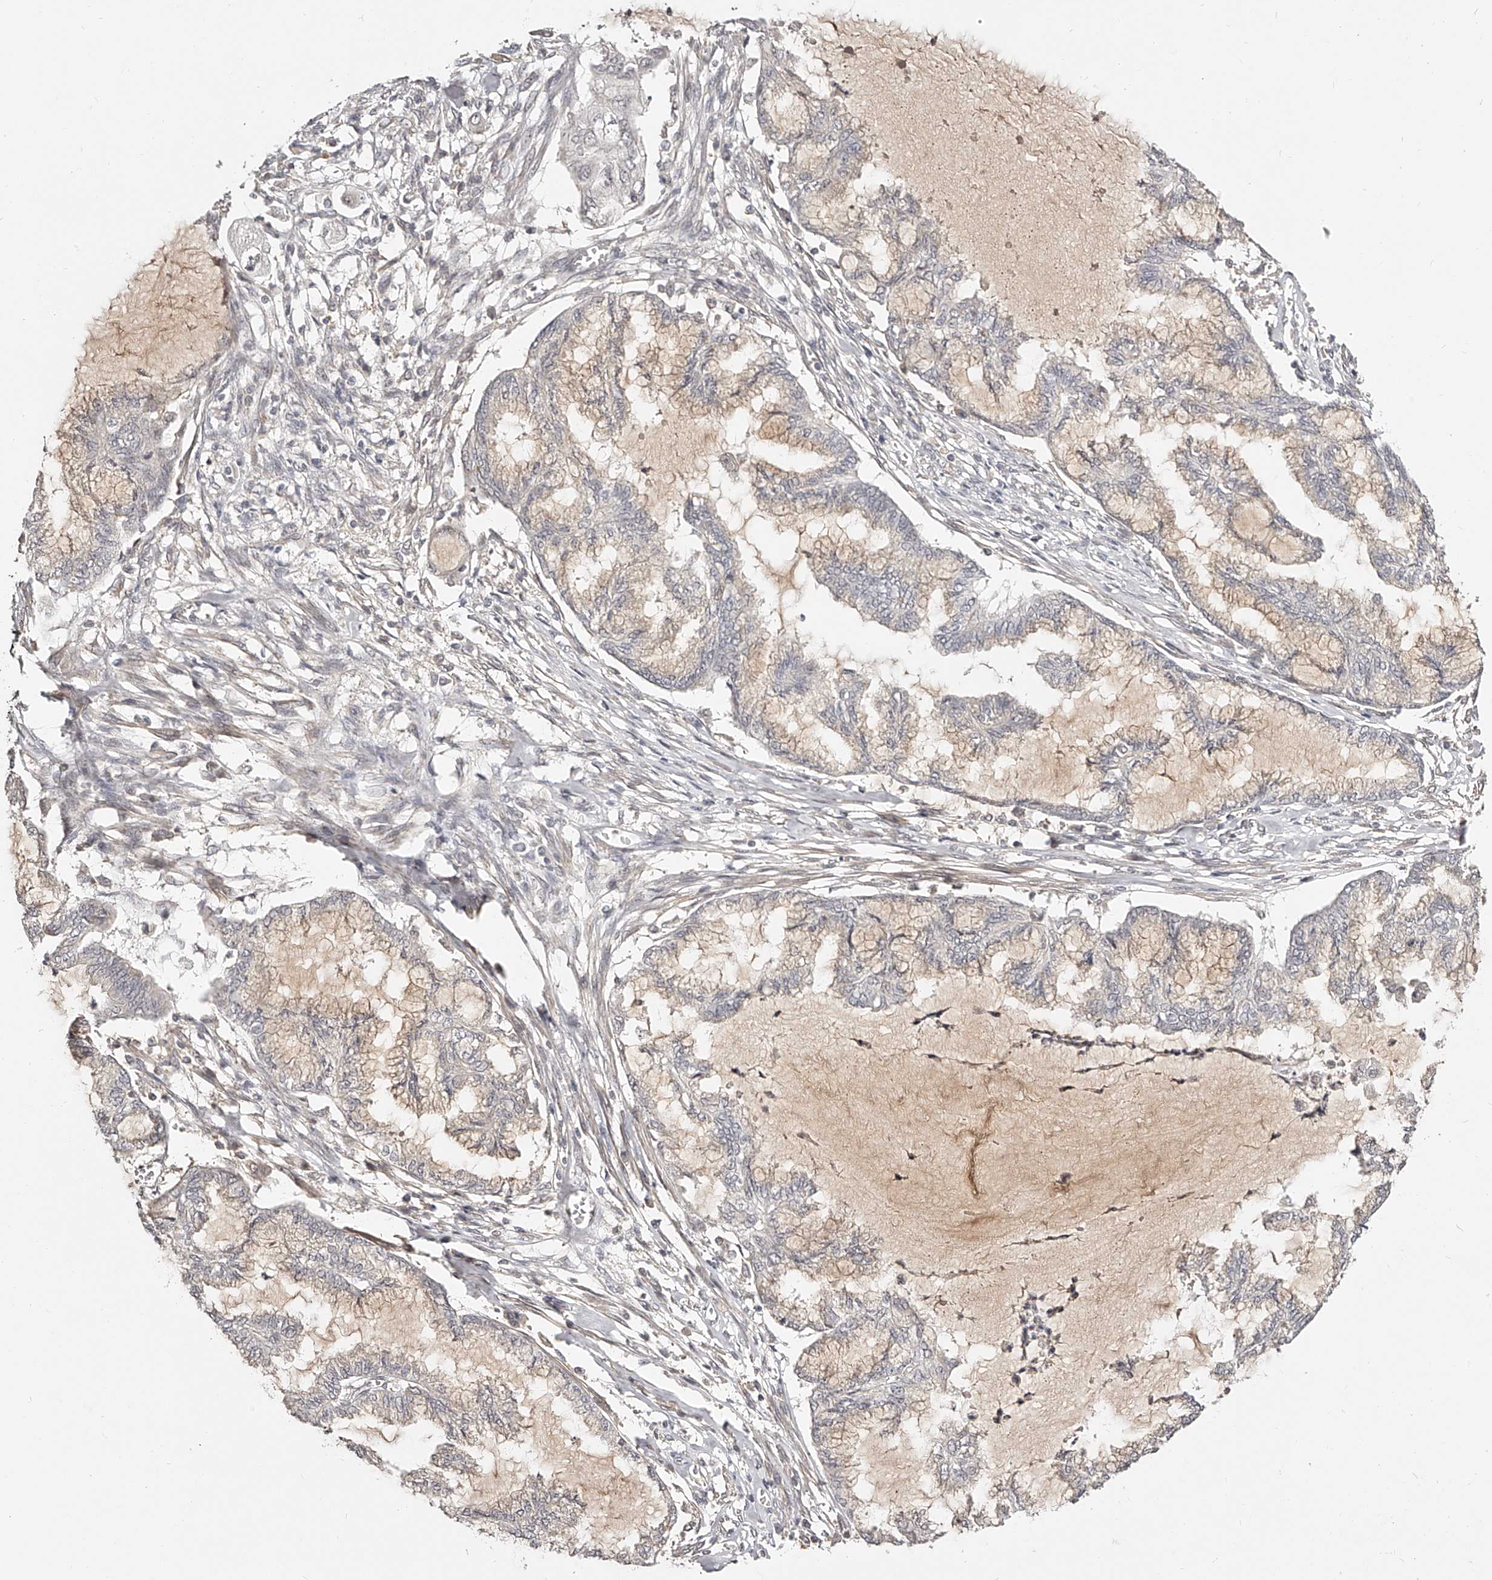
{"staining": {"intensity": "weak", "quantity": "25%-75%", "location": "cytoplasmic/membranous"}, "tissue": "endometrial cancer", "cell_type": "Tumor cells", "image_type": "cancer", "snomed": [{"axis": "morphology", "description": "Adenocarcinoma, NOS"}, {"axis": "topography", "description": "Endometrium"}], "caption": "Protein analysis of endometrial cancer tissue displays weak cytoplasmic/membranous expression in about 25%-75% of tumor cells.", "gene": "ZNF789", "patient": {"sex": "female", "age": 86}}